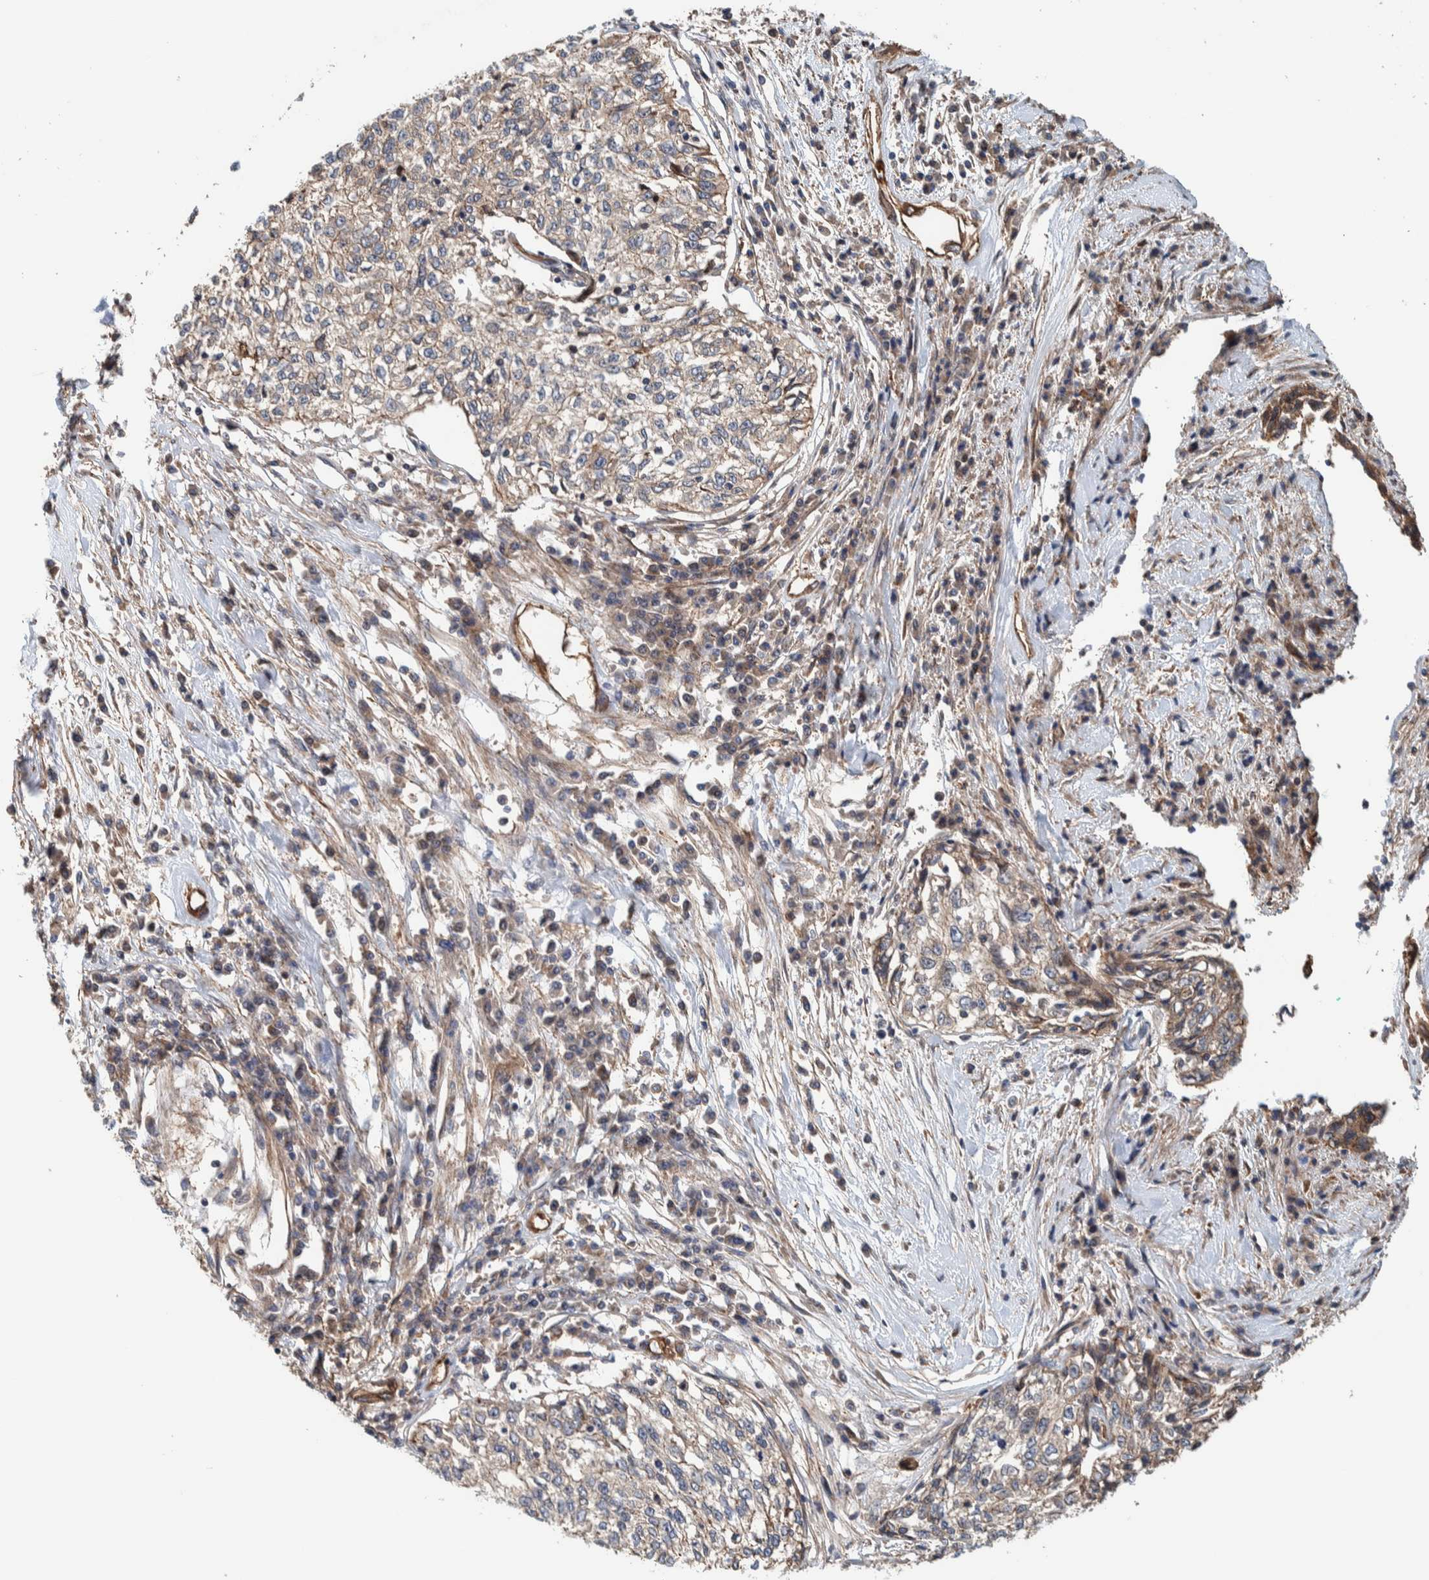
{"staining": {"intensity": "negative", "quantity": "none", "location": "none"}, "tissue": "cervical cancer", "cell_type": "Tumor cells", "image_type": "cancer", "snomed": [{"axis": "morphology", "description": "Squamous cell carcinoma, NOS"}, {"axis": "topography", "description": "Cervix"}], "caption": "A micrograph of human cervical cancer (squamous cell carcinoma) is negative for staining in tumor cells. The staining was performed using DAB (3,3'-diaminobenzidine) to visualize the protein expression in brown, while the nuclei were stained in blue with hematoxylin (Magnification: 20x).", "gene": "PKD1L1", "patient": {"sex": "female", "age": 57}}